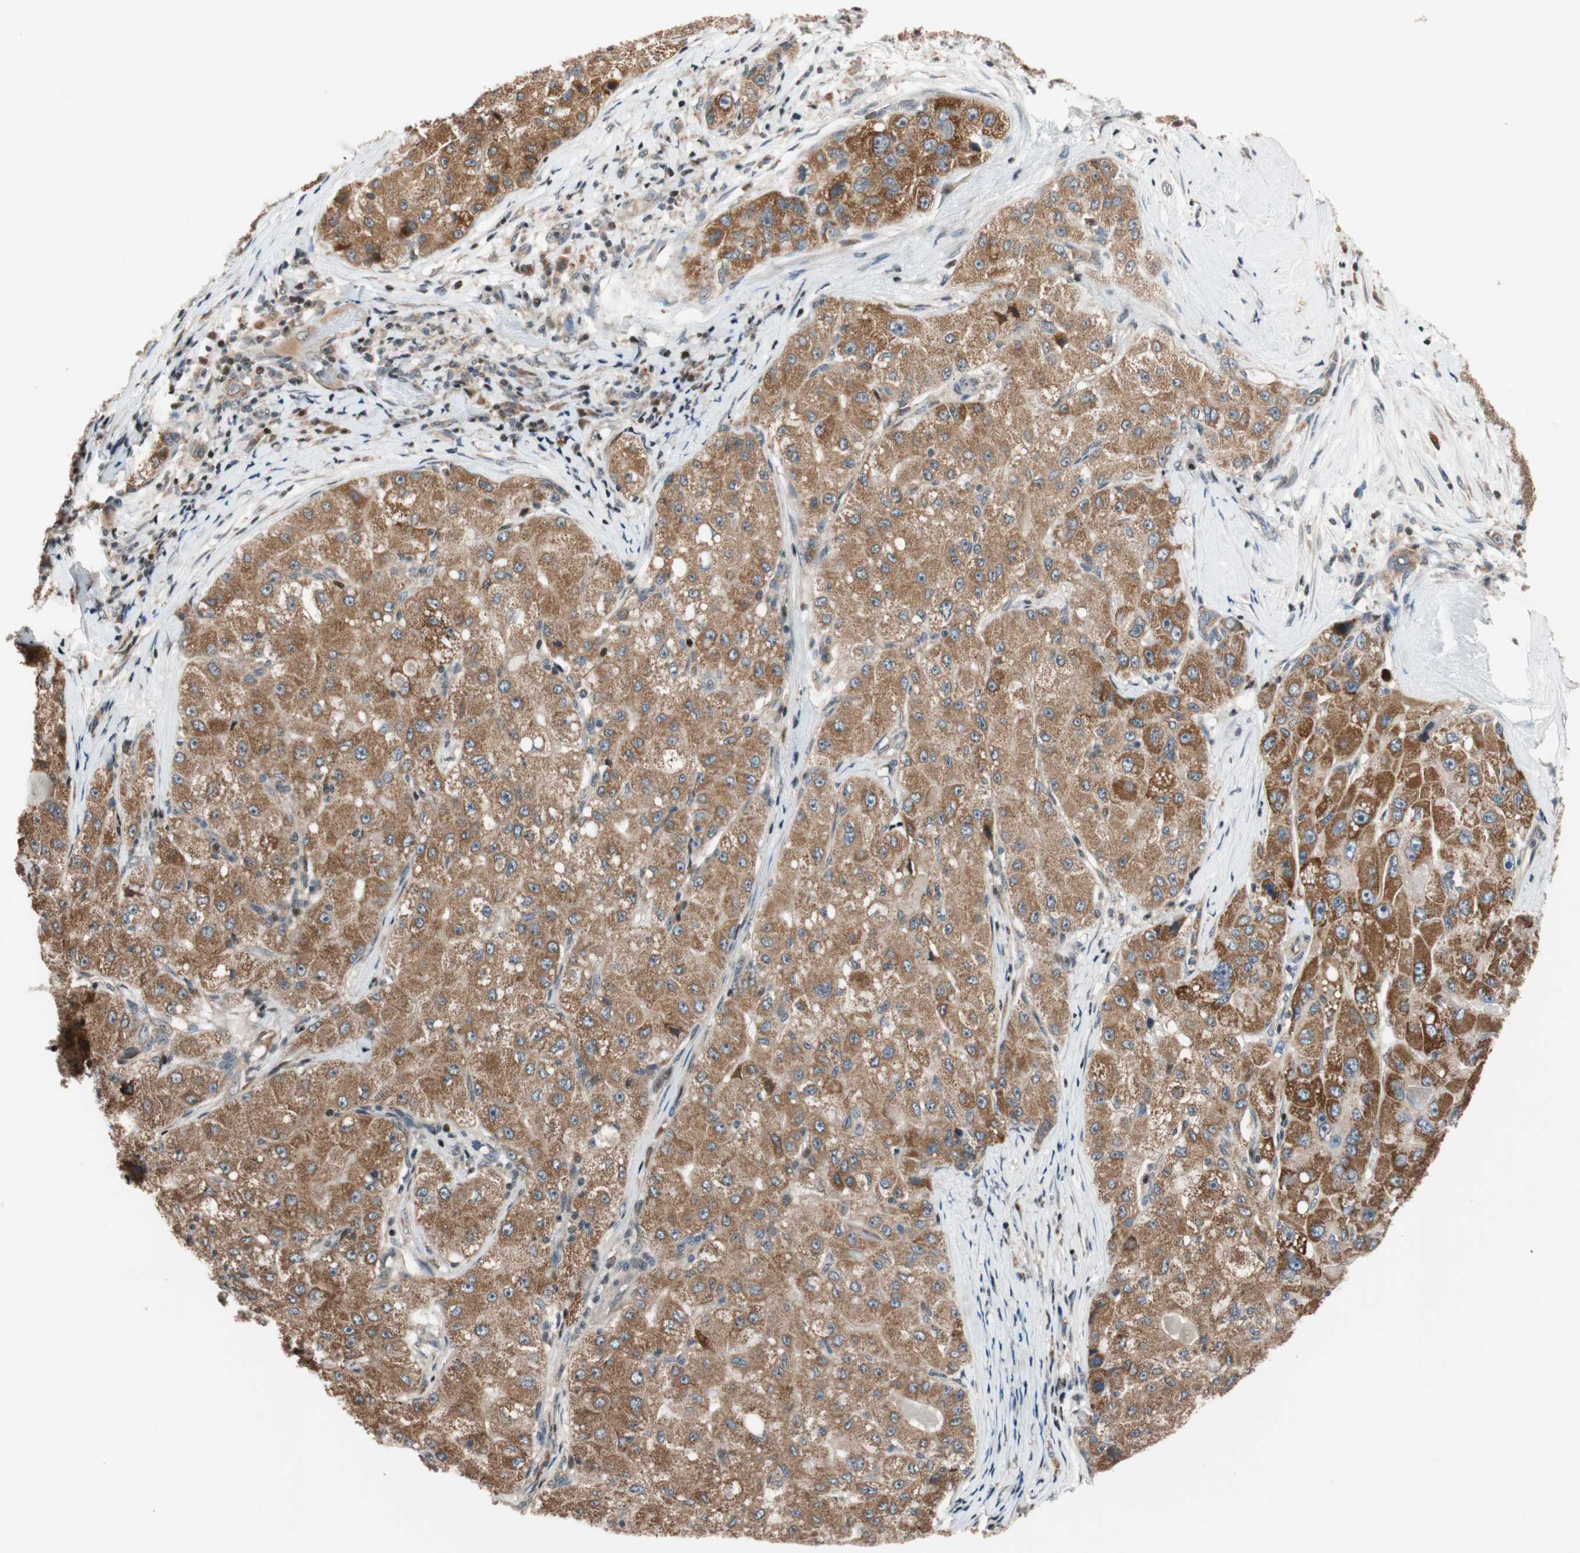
{"staining": {"intensity": "moderate", "quantity": ">75%", "location": "cytoplasmic/membranous"}, "tissue": "liver cancer", "cell_type": "Tumor cells", "image_type": "cancer", "snomed": [{"axis": "morphology", "description": "Carcinoma, Hepatocellular, NOS"}, {"axis": "topography", "description": "Liver"}], "caption": "About >75% of tumor cells in human liver cancer (hepatocellular carcinoma) demonstrate moderate cytoplasmic/membranous protein positivity as visualized by brown immunohistochemical staining.", "gene": "HECW1", "patient": {"sex": "male", "age": 80}}